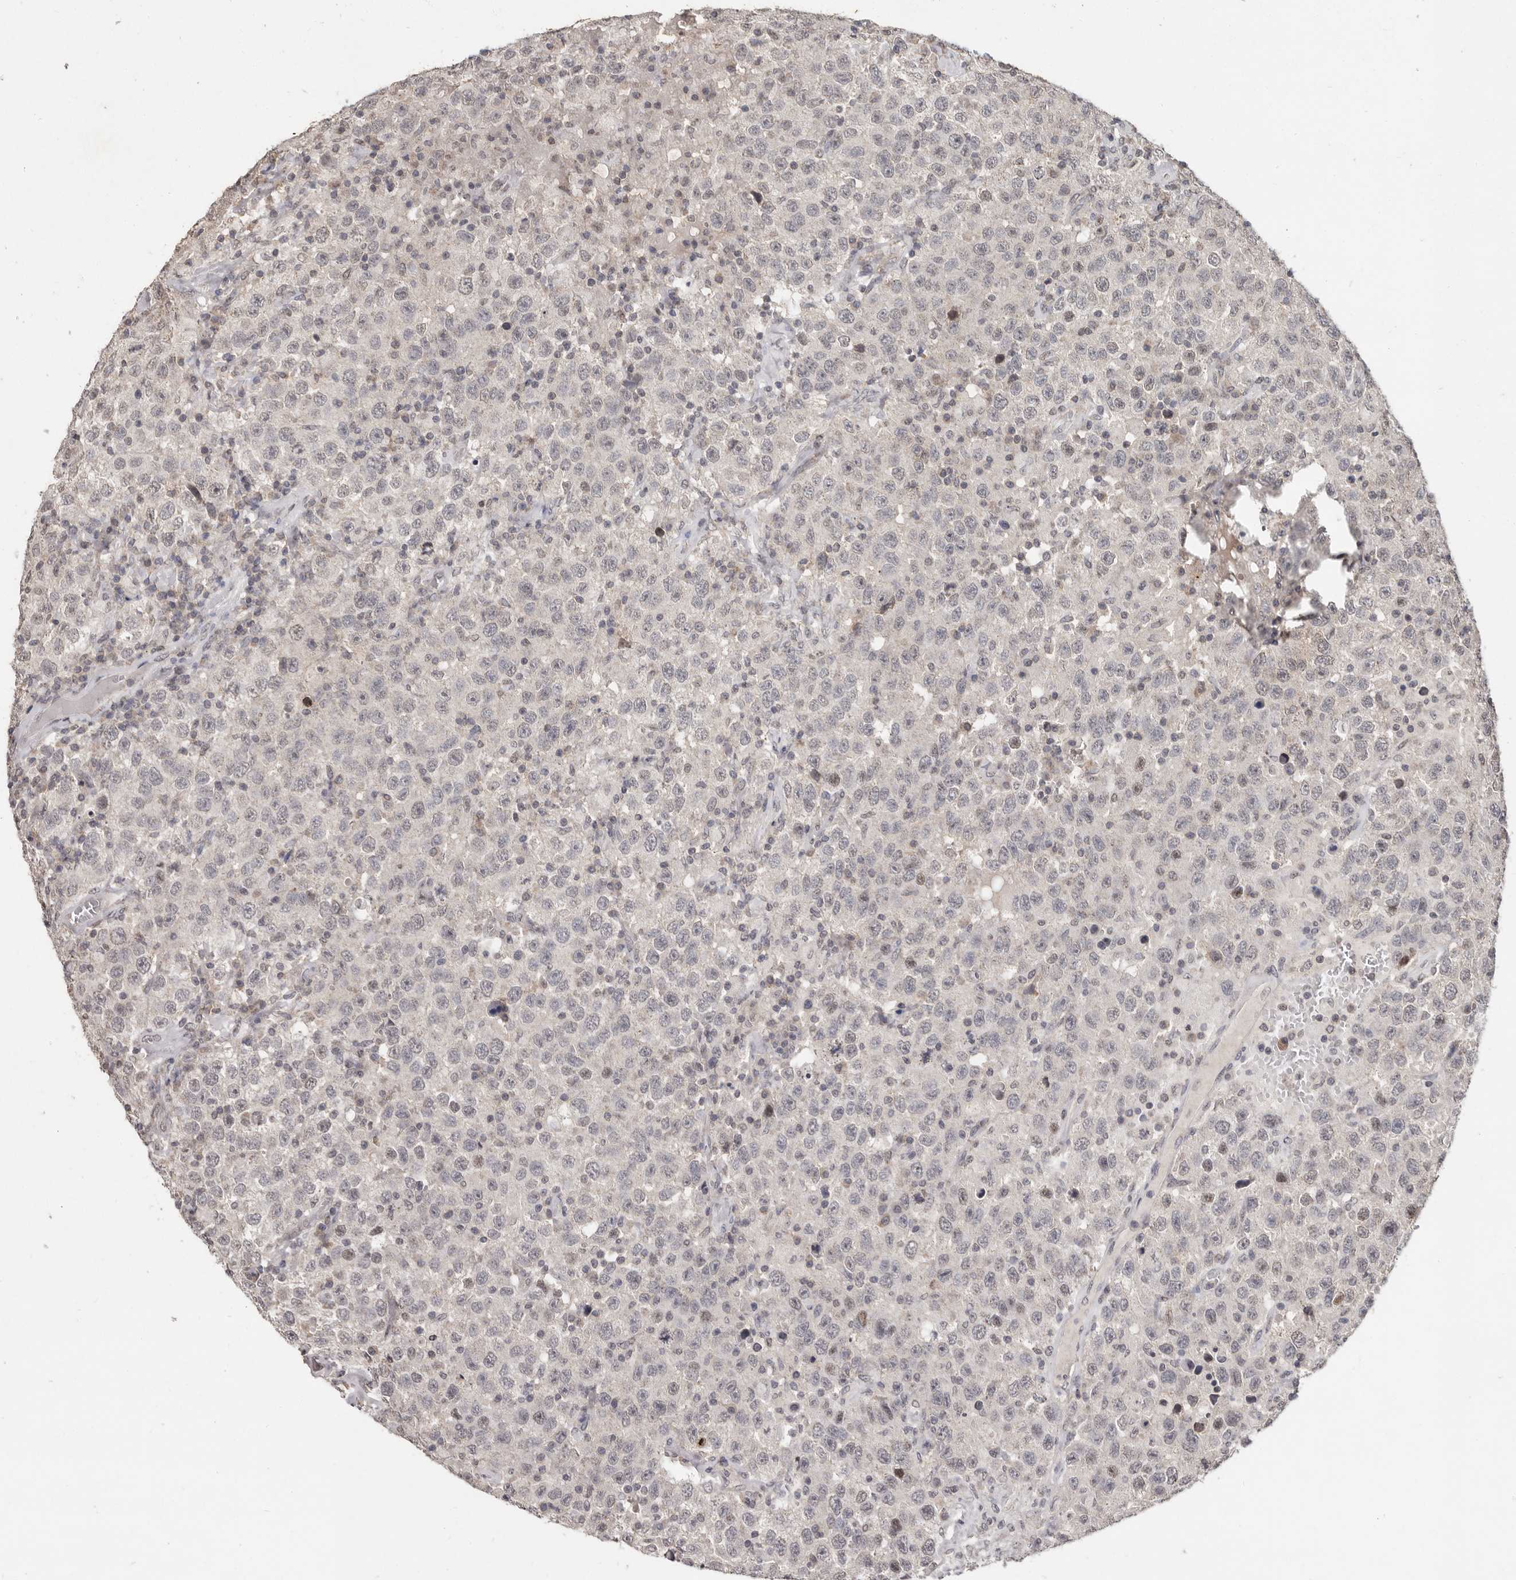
{"staining": {"intensity": "weak", "quantity": "<25%", "location": "nuclear"}, "tissue": "testis cancer", "cell_type": "Tumor cells", "image_type": "cancer", "snomed": [{"axis": "morphology", "description": "Seminoma, NOS"}, {"axis": "topography", "description": "Testis"}], "caption": "The photomicrograph displays no significant staining in tumor cells of testis cancer. (DAB immunohistochemistry, high magnification).", "gene": "LINGO2", "patient": {"sex": "male", "age": 41}}